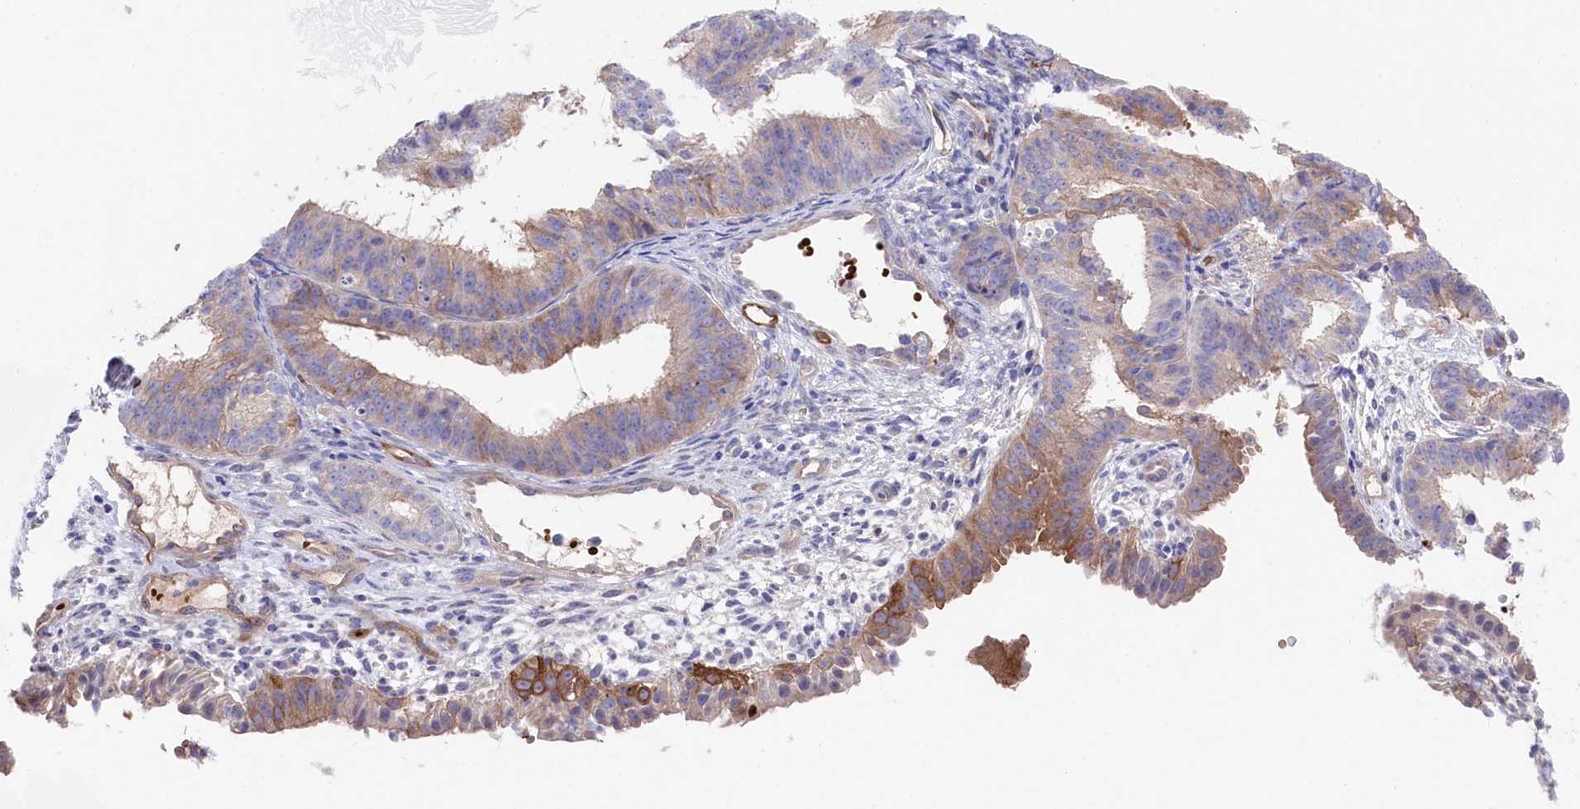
{"staining": {"intensity": "moderate", "quantity": "25%-75%", "location": "cytoplasmic/membranous"}, "tissue": "endometrial cancer", "cell_type": "Tumor cells", "image_type": "cancer", "snomed": [{"axis": "morphology", "description": "Adenocarcinoma, NOS"}, {"axis": "topography", "description": "Endometrium"}], "caption": "Tumor cells demonstrate moderate cytoplasmic/membranous positivity in approximately 25%-75% of cells in endometrial cancer.", "gene": "LHFPL4", "patient": {"sex": "female", "age": 51}}